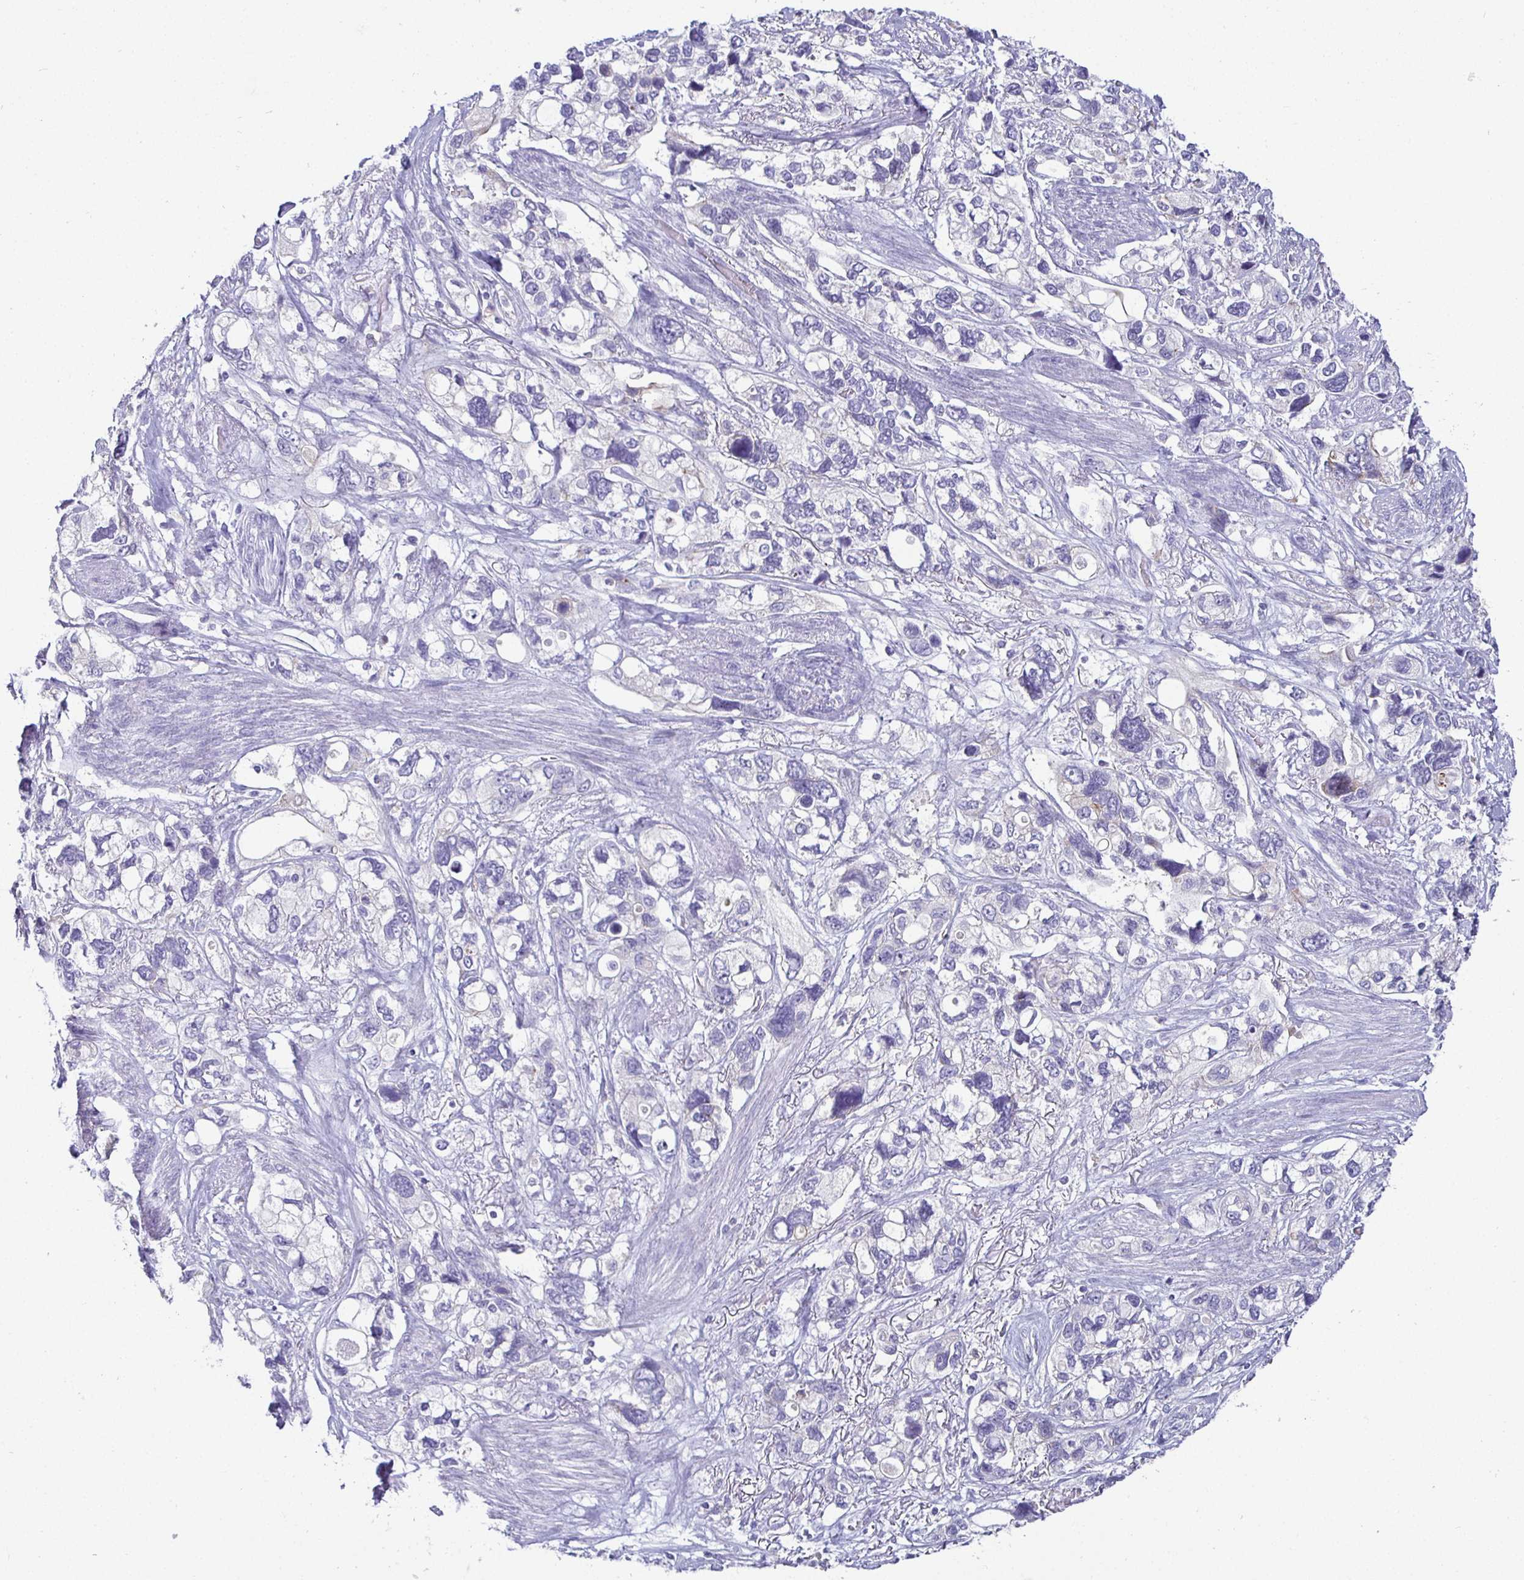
{"staining": {"intensity": "negative", "quantity": "none", "location": "none"}, "tissue": "stomach cancer", "cell_type": "Tumor cells", "image_type": "cancer", "snomed": [{"axis": "morphology", "description": "Adenocarcinoma, NOS"}, {"axis": "topography", "description": "Stomach, upper"}], "caption": "Stomach cancer was stained to show a protein in brown. There is no significant positivity in tumor cells.", "gene": "SIRPA", "patient": {"sex": "female", "age": 81}}